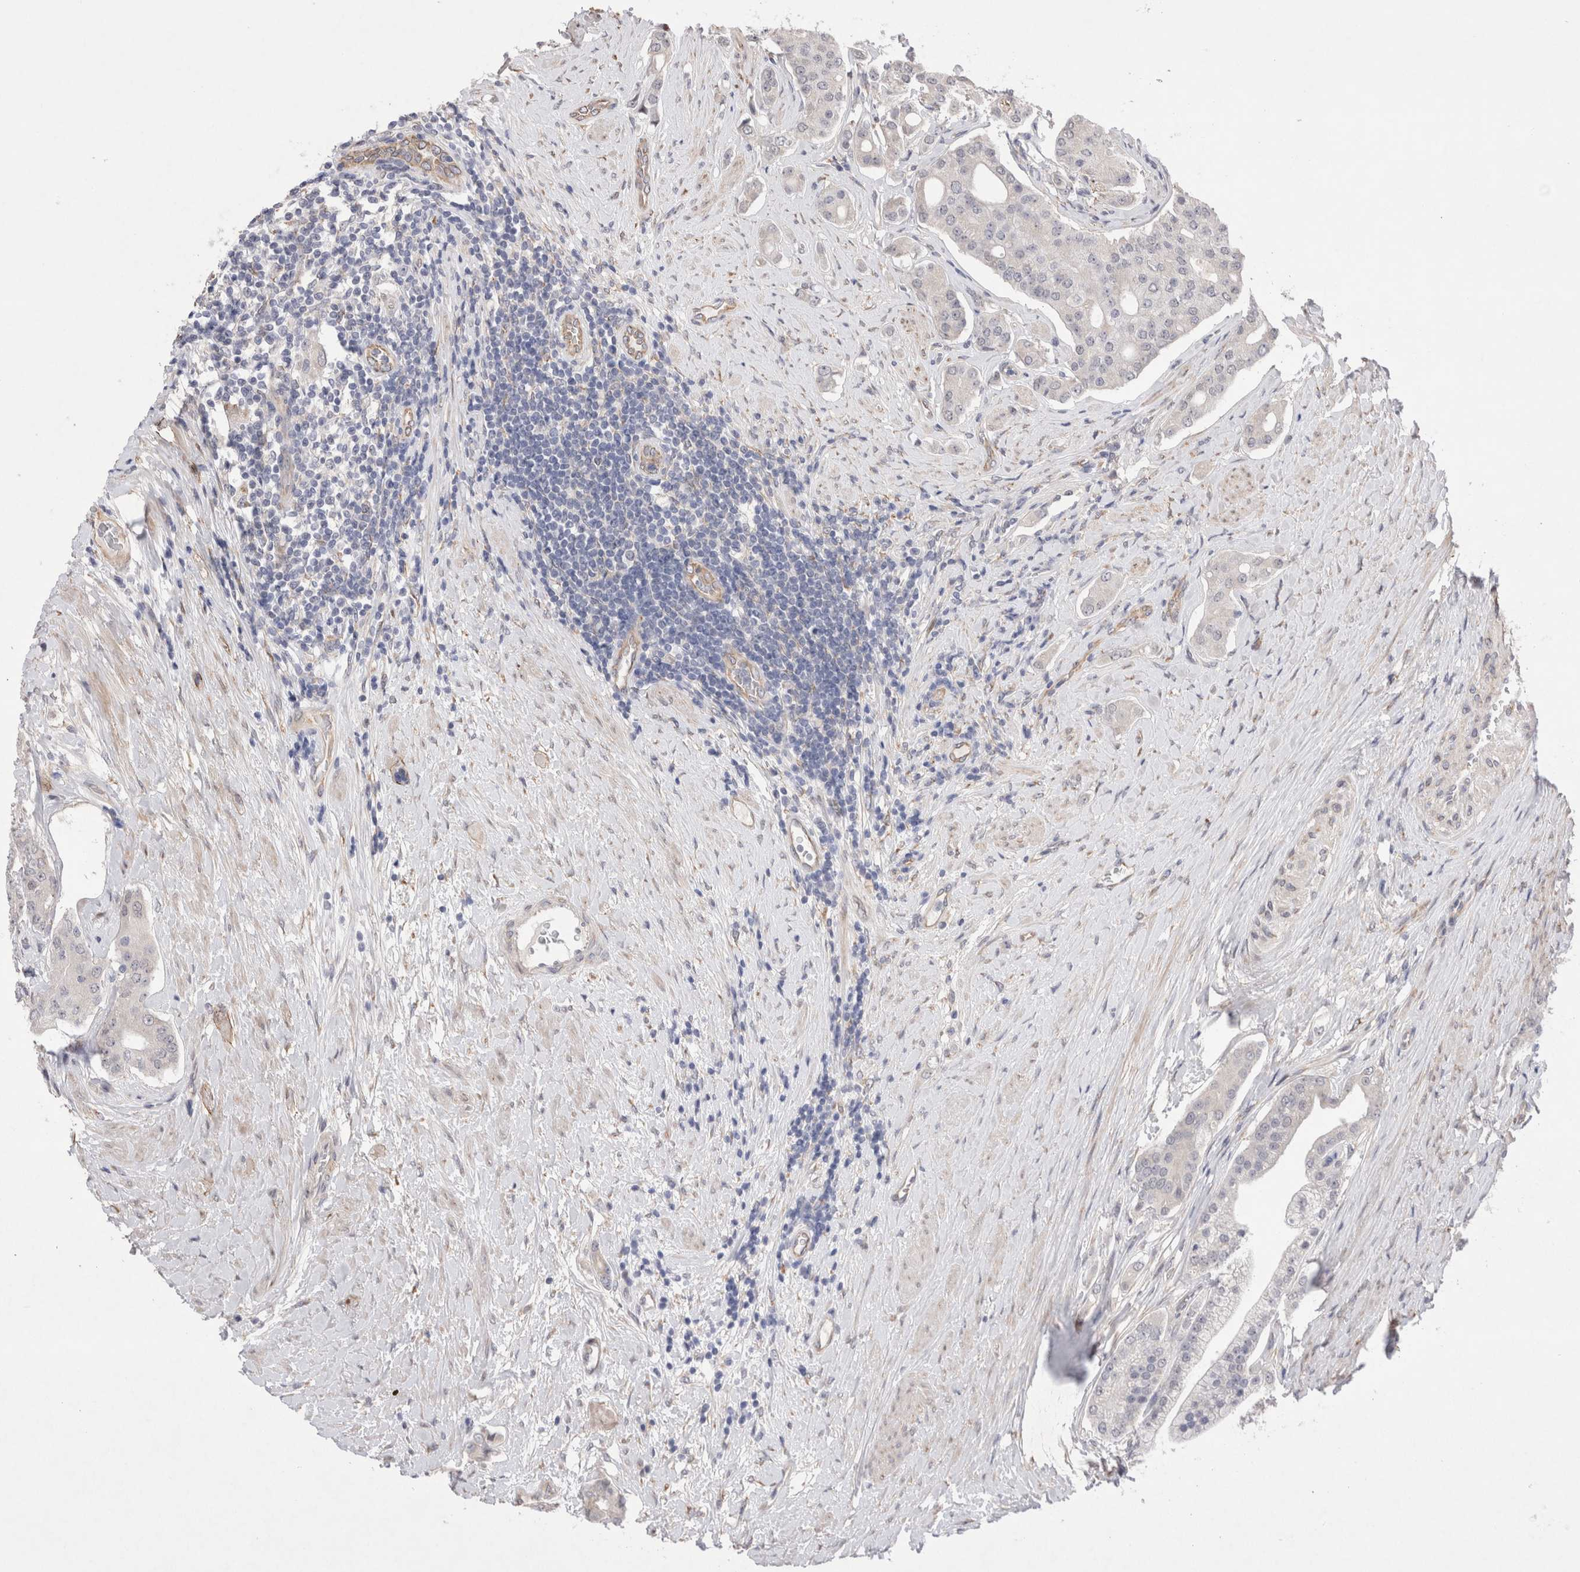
{"staining": {"intensity": "negative", "quantity": "none", "location": "none"}, "tissue": "prostate cancer", "cell_type": "Tumor cells", "image_type": "cancer", "snomed": [{"axis": "morphology", "description": "Adenocarcinoma, High grade"}, {"axis": "topography", "description": "Prostate"}], "caption": "This is an IHC photomicrograph of prostate cancer. There is no expression in tumor cells.", "gene": "GIMAP6", "patient": {"sex": "male", "age": 71}}